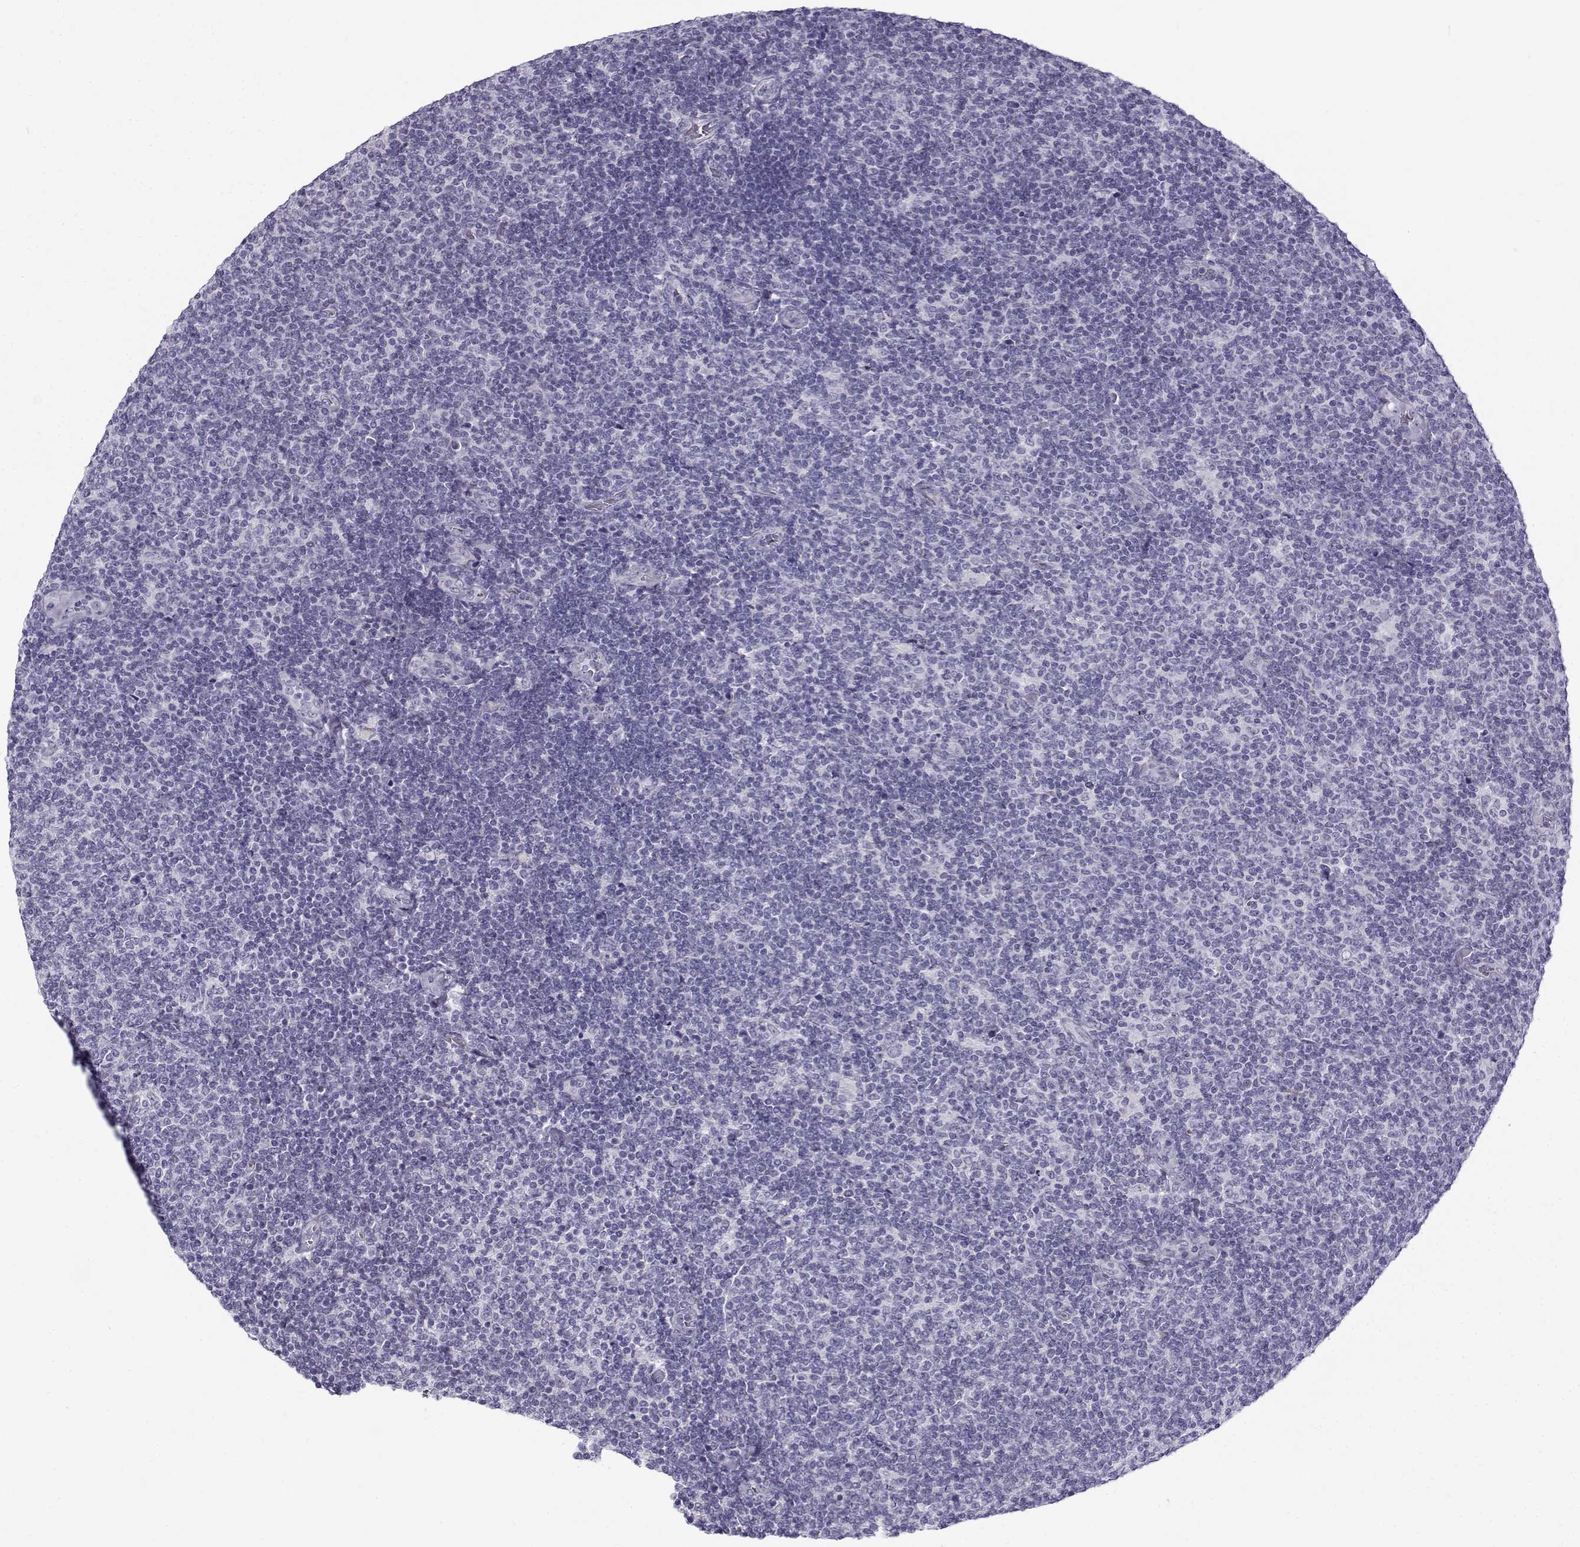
{"staining": {"intensity": "negative", "quantity": "none", "location": "none"}, "tissue": "lymphoma", "cell_type": "Tumor cells", "image_type": "cancer", "snomed": [{"axis": "morphology", "description": "Malignant lymphoma, non-Hodgkin's type, Low grade"}, {"axis": "topography", "description": "Lymph node"}], "caption": "This is an immunohistochemistry photomicrograph of low-grade malignant lymphoma, non-Hodgkin's type. There is no positivity in tumor cells.", "gene": "GTSF1L", "patient": {"sex": "male", "age": 52}}